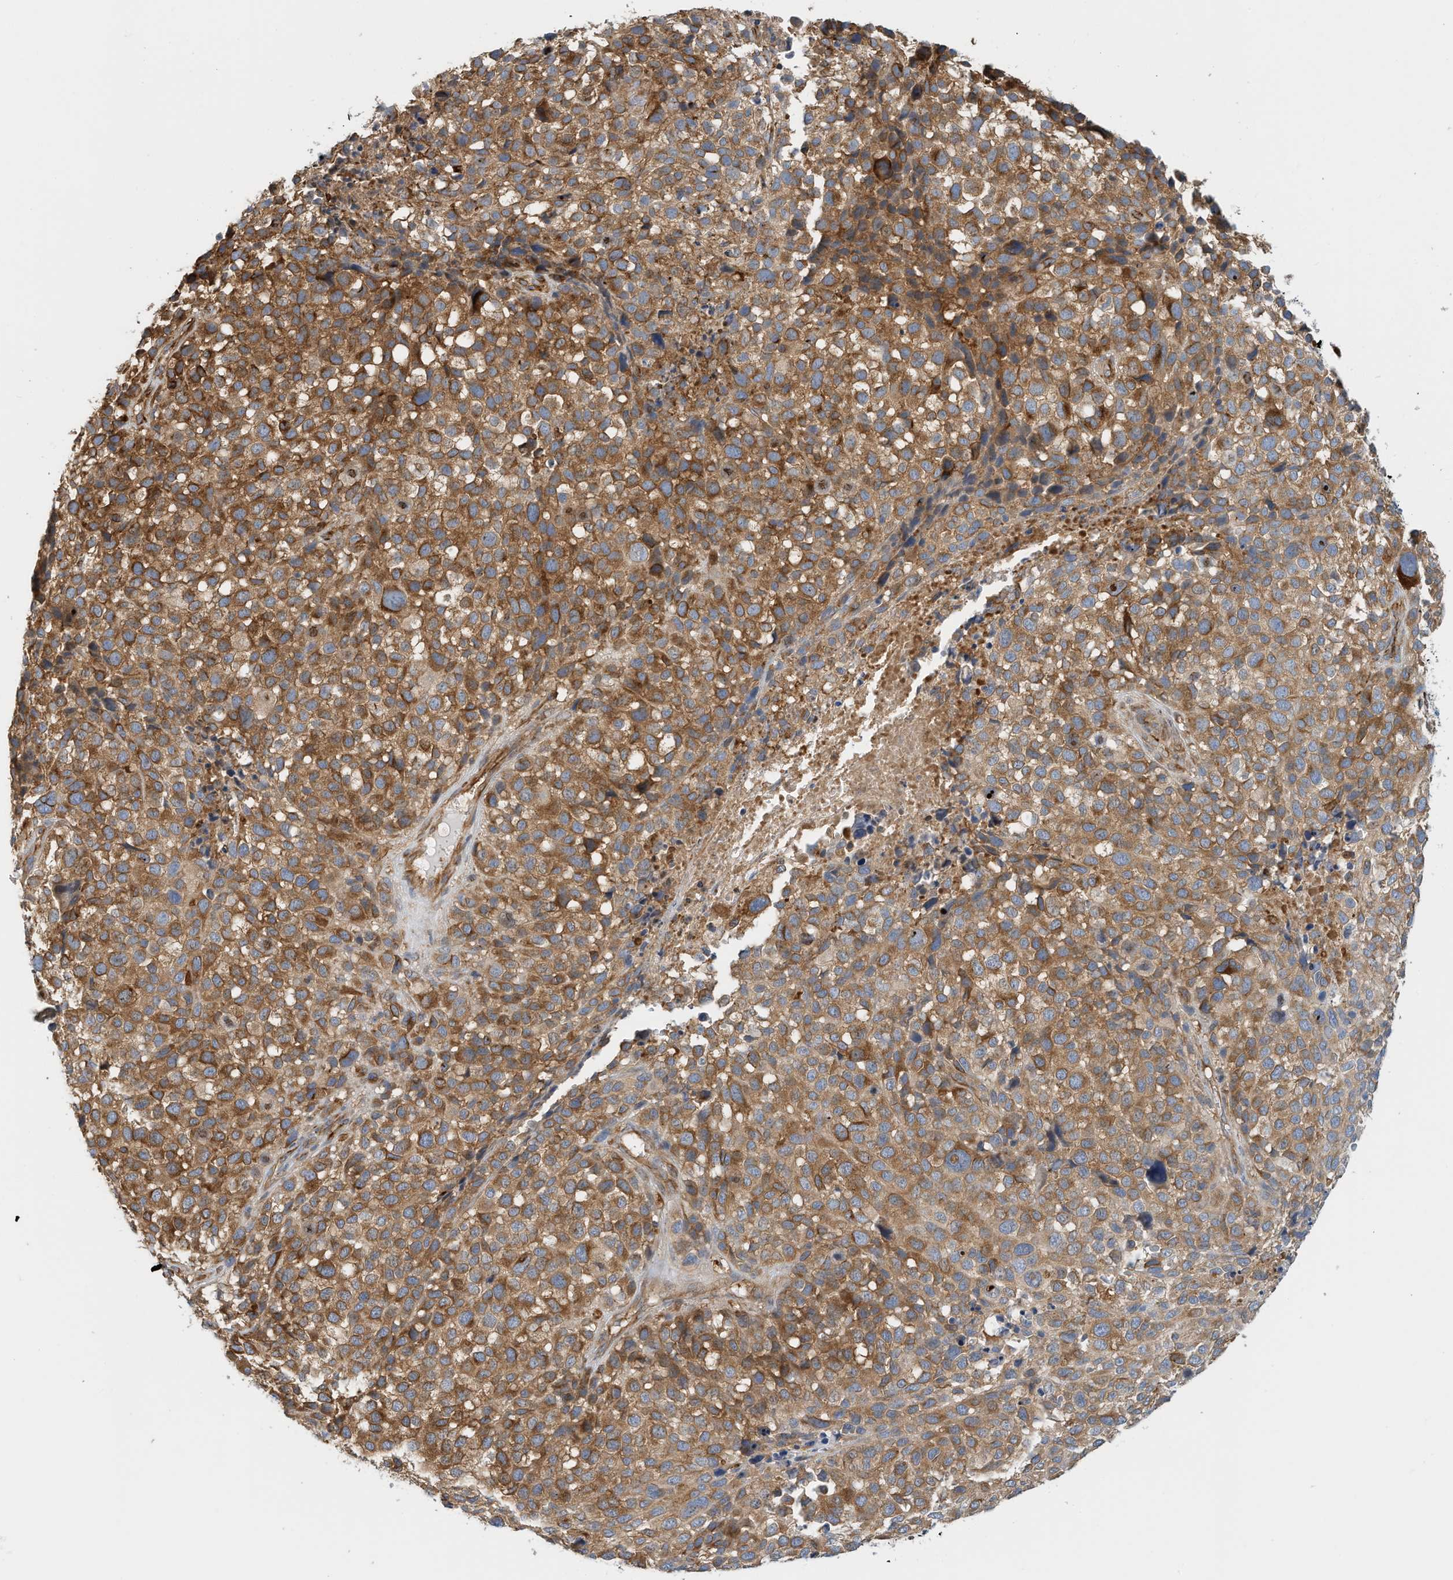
{"staining": {"intensity": "moderate", "quantity": ">75%", "location": "cytoplasmic/membranous"}, "tissue": "melanoma", "cell_type": "Tumor cells", "image_type": "cancer", "snomed": [{"axis": "morphology", "description": "Malignant melanoma, NOS"}, {"axis": "topography", "description": "Skin of trunk"}], "caption": "Immunohistochemistry of human malignant melanoma exhibits medium levels of moderate cytoplasmic/membranous staining in approximately >75% of tumor cells.", "gene": "MICAL1", "patient": {"sex": "male", "age": 71}}